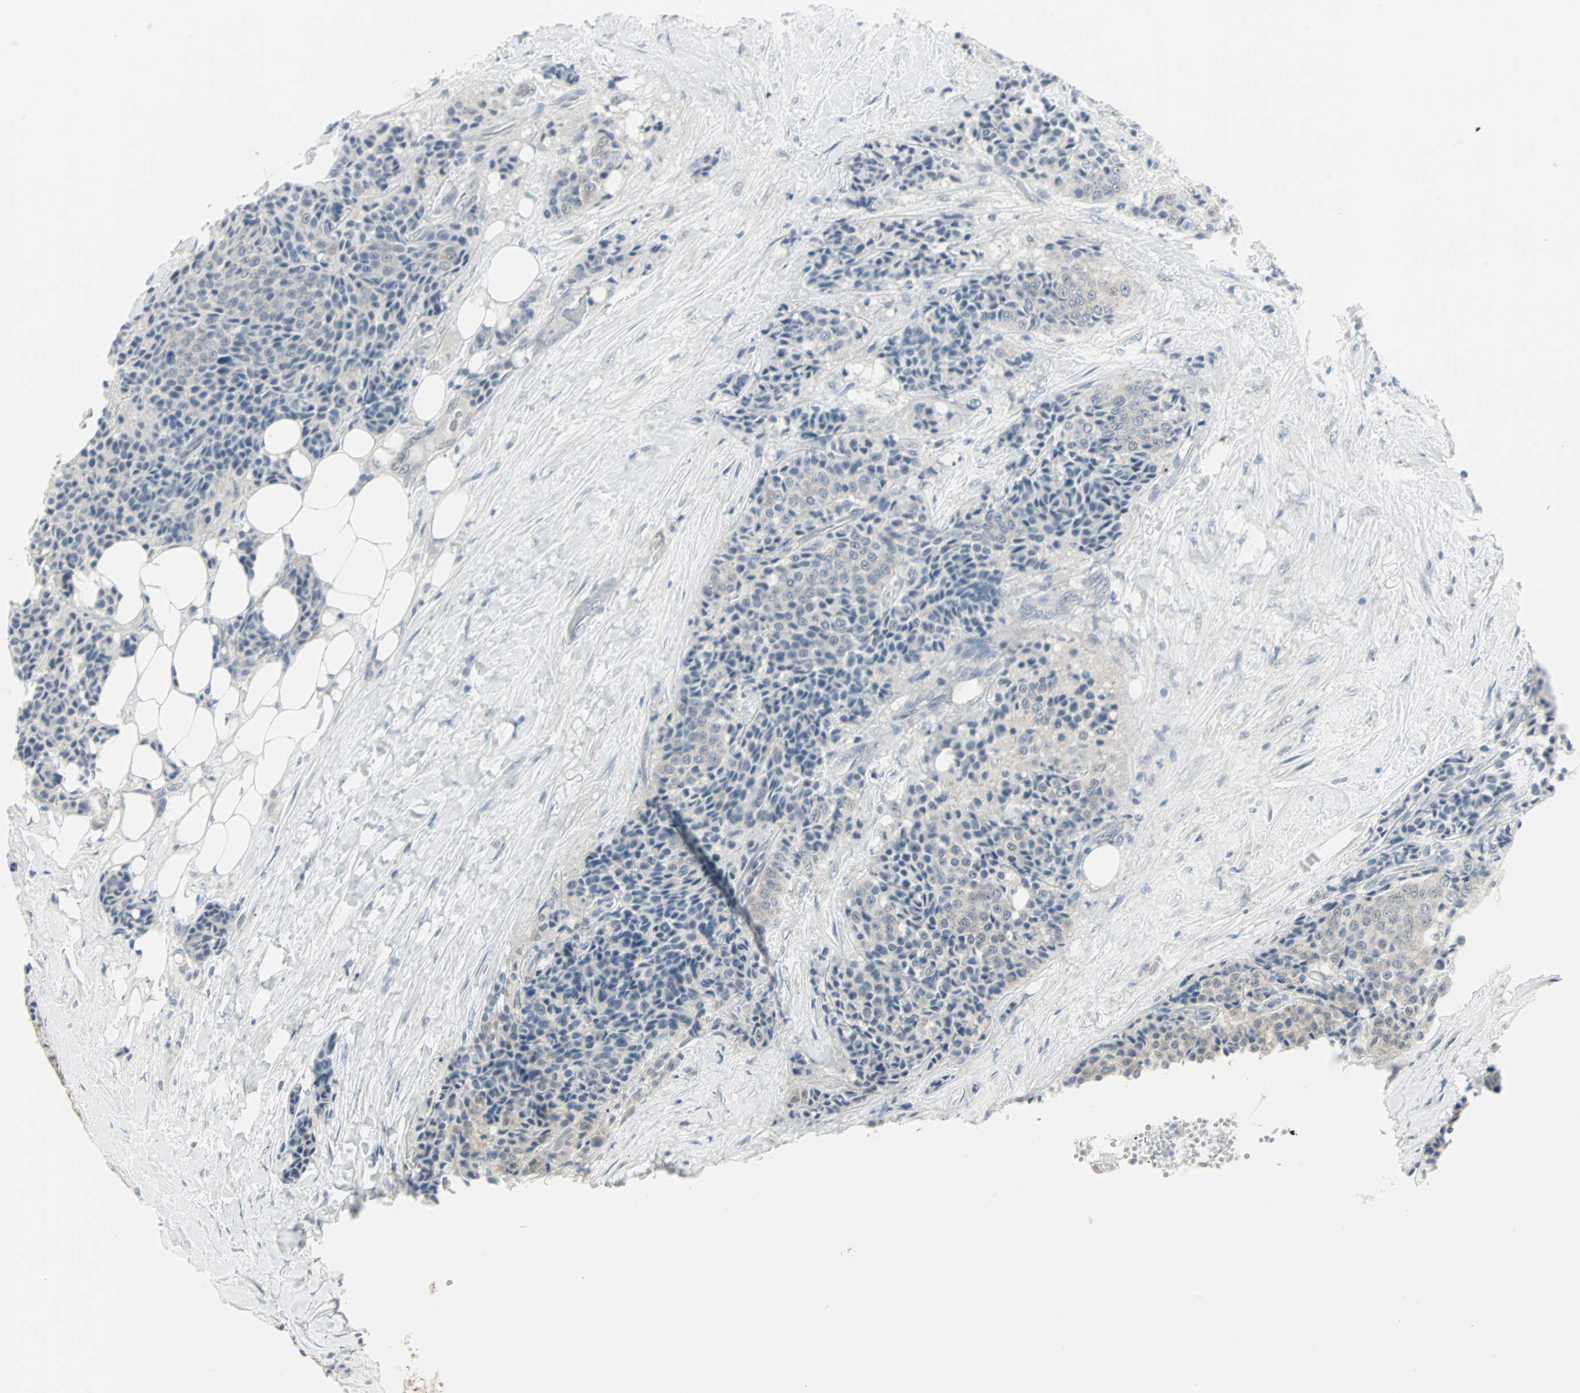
{"staining": {"intensity": "negative", "quantity": "none", "location": "none"}, "tissue": "carcinoid", "cell_type": "Tumor cells", "image_type": "cancer", "snomed": [{"axis": "morphology", "description": "Carcinoid, malignant, NOS"}, {"axis": "topography", "description": "Colon"}], "caption": "The immunohistochemistry histopathology image has no significant positivity in tumor cells of malignant carcinoid tissue.", "gene": "PTPA", "patient": {"sex": "female", "age": 61}}